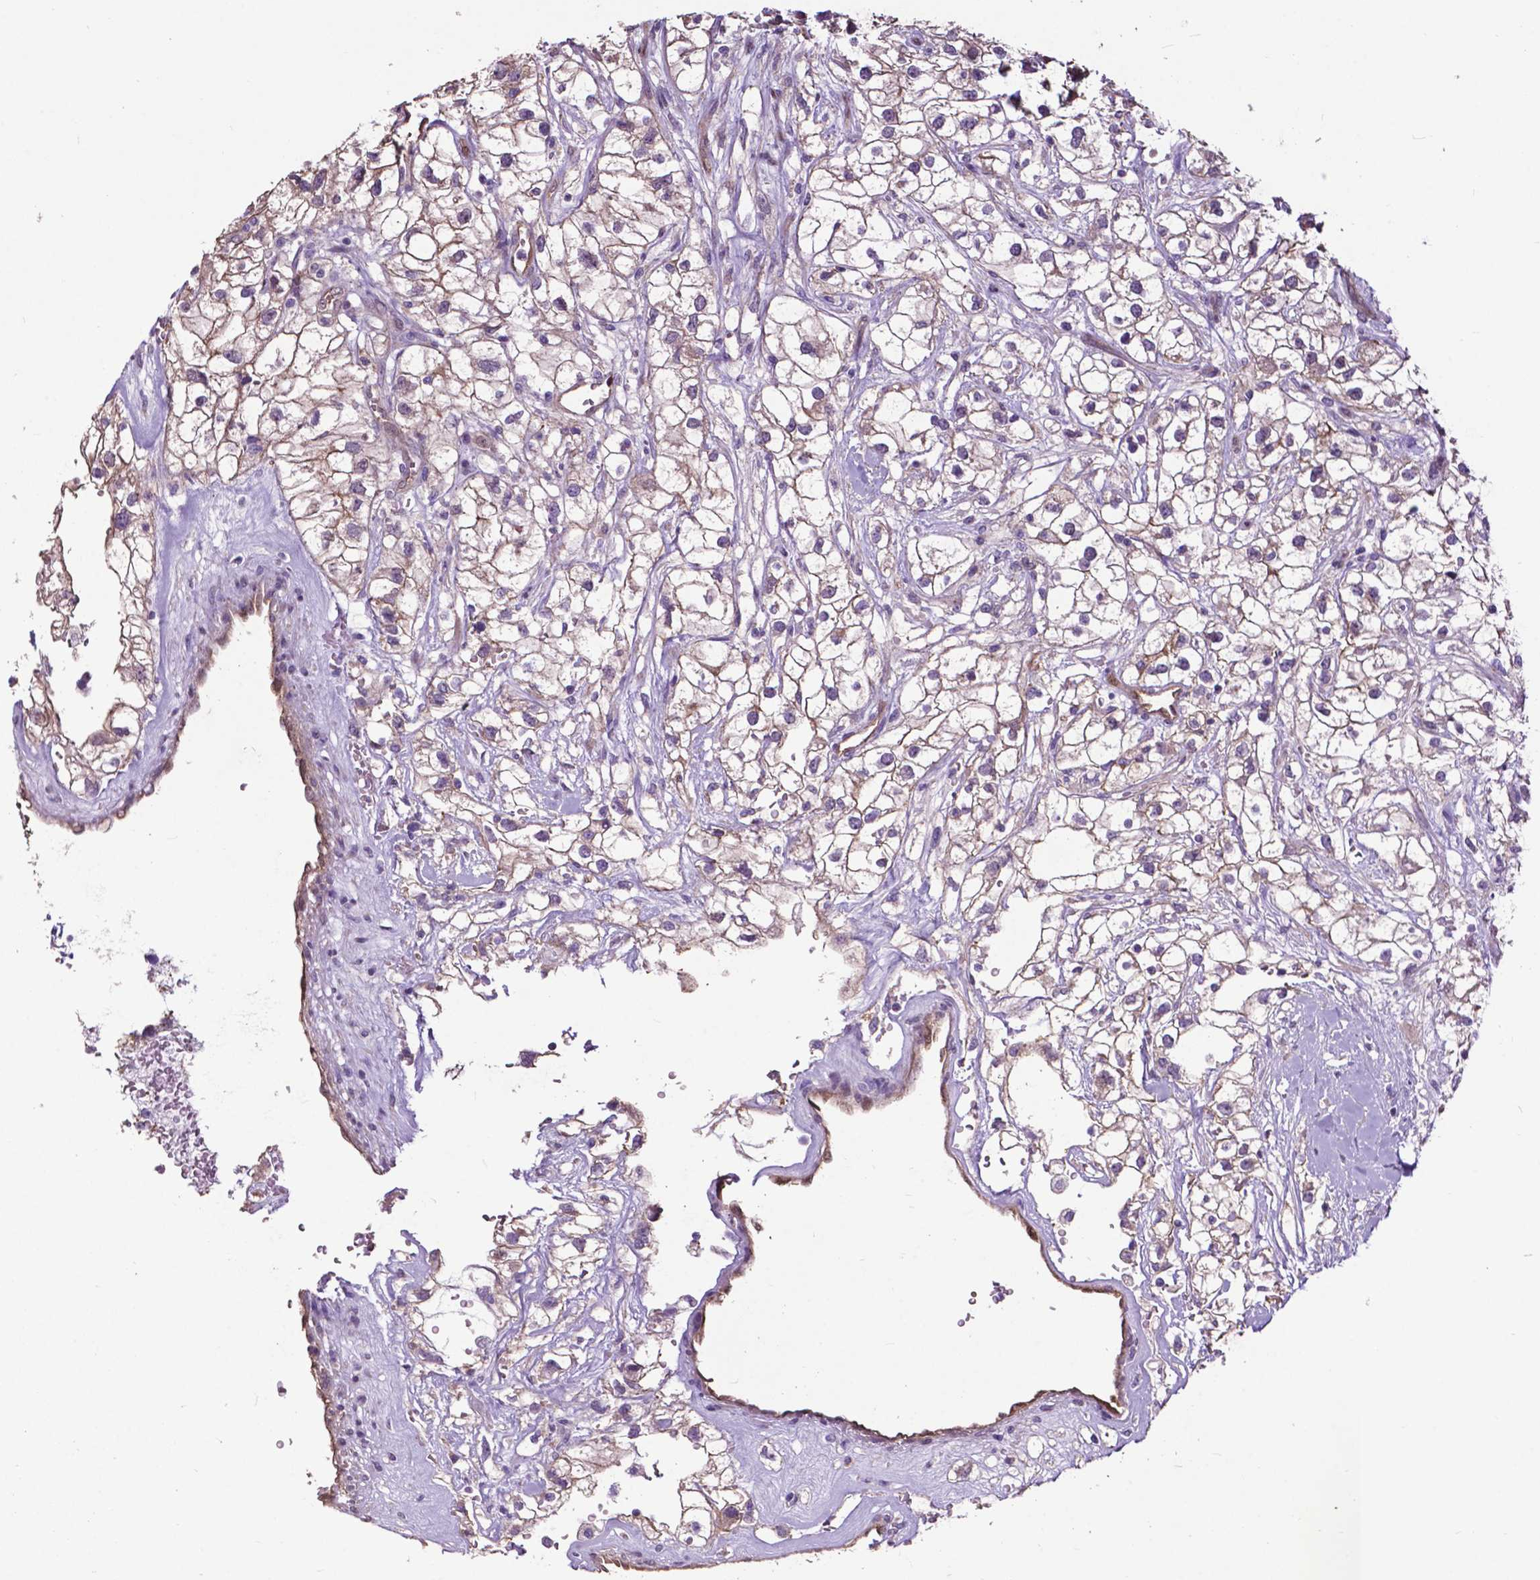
{"staining": {"intensity": "weak", "quantity": "25%-75%", "location": "cytoplasmic/membranous"}, "tissue": "renal cancer", "cell_type": "Tumor cells", "image_type": "cancer", "snomed": [{"axis": "morphology", "description": "Adenocarcinoma, NOS"}, {"axis": "topography", "description": "Kidney"}], "caption": "Immunohistochemistry (IHC) histopathology image of neoplastic tissue: human renal cancer stained using IHC shows low levels of weak protein expression localized specifically in the cytoplasmic/membranous of tumor cells, appearing as a cytoplasmic/membranous brown color.", "gene": "PDLIM1", "patient": {"sex": "male", "age": 59}}